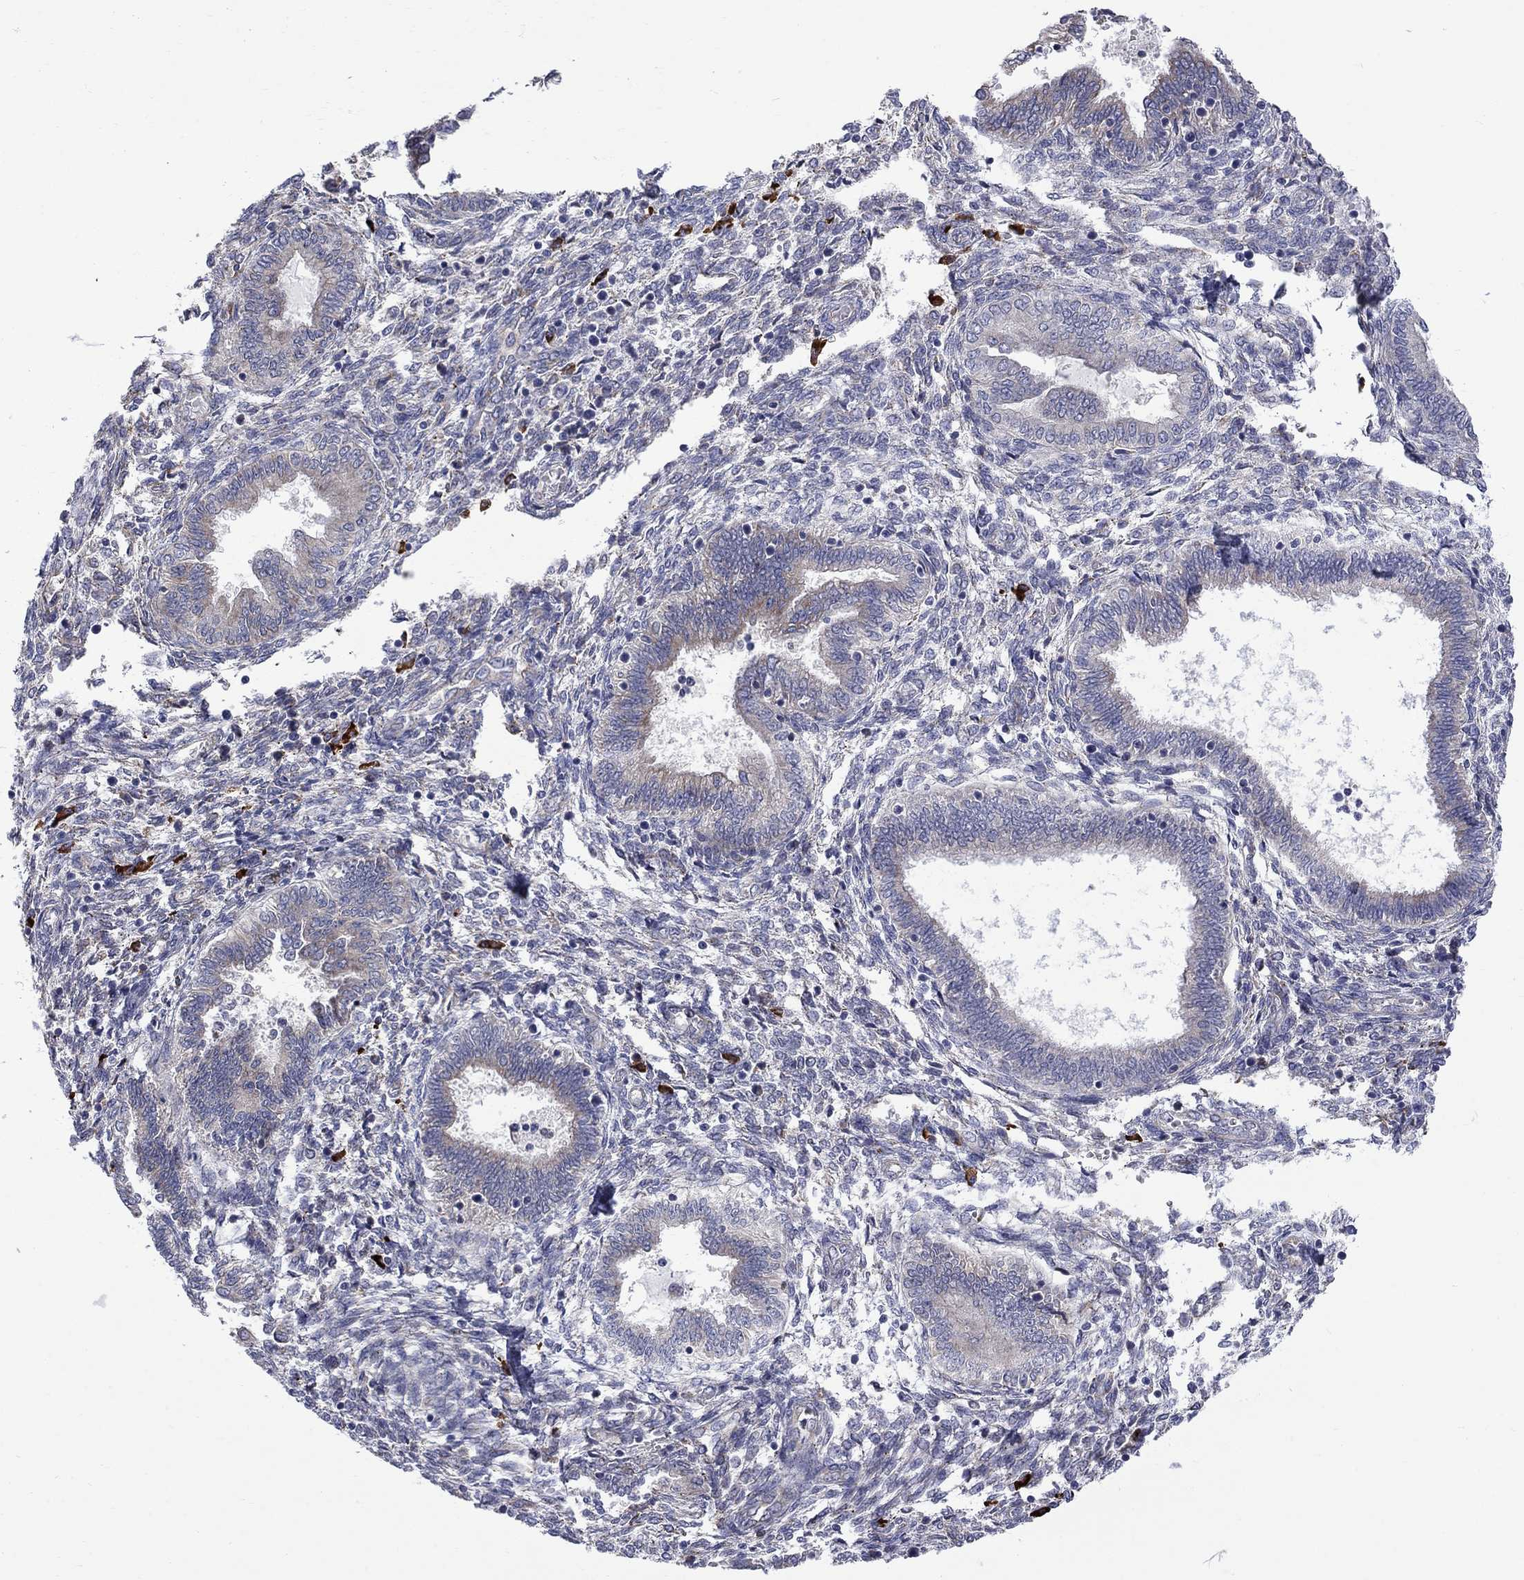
{"staining": {"intensity": "negative", "quantity": "none", "location": "none"}, "tissue": "endometrium", "cell_type": "Cells in endometrial stroma", "image_type": "normal", "snomed": [{"axis": "morphology", "description": "Normal tissue, NOS"}, {"axis": "topography", "description": "Endometrium"}], "caption": "IHC histopathology image of unremarkable human endometrium stained for a protein (brown), which exhibits no positivity in cells in endometrial stroma. Nuclei are stained in blue.", "gene": "ASNS", "patient": {"sex": "female", "age": 42}}